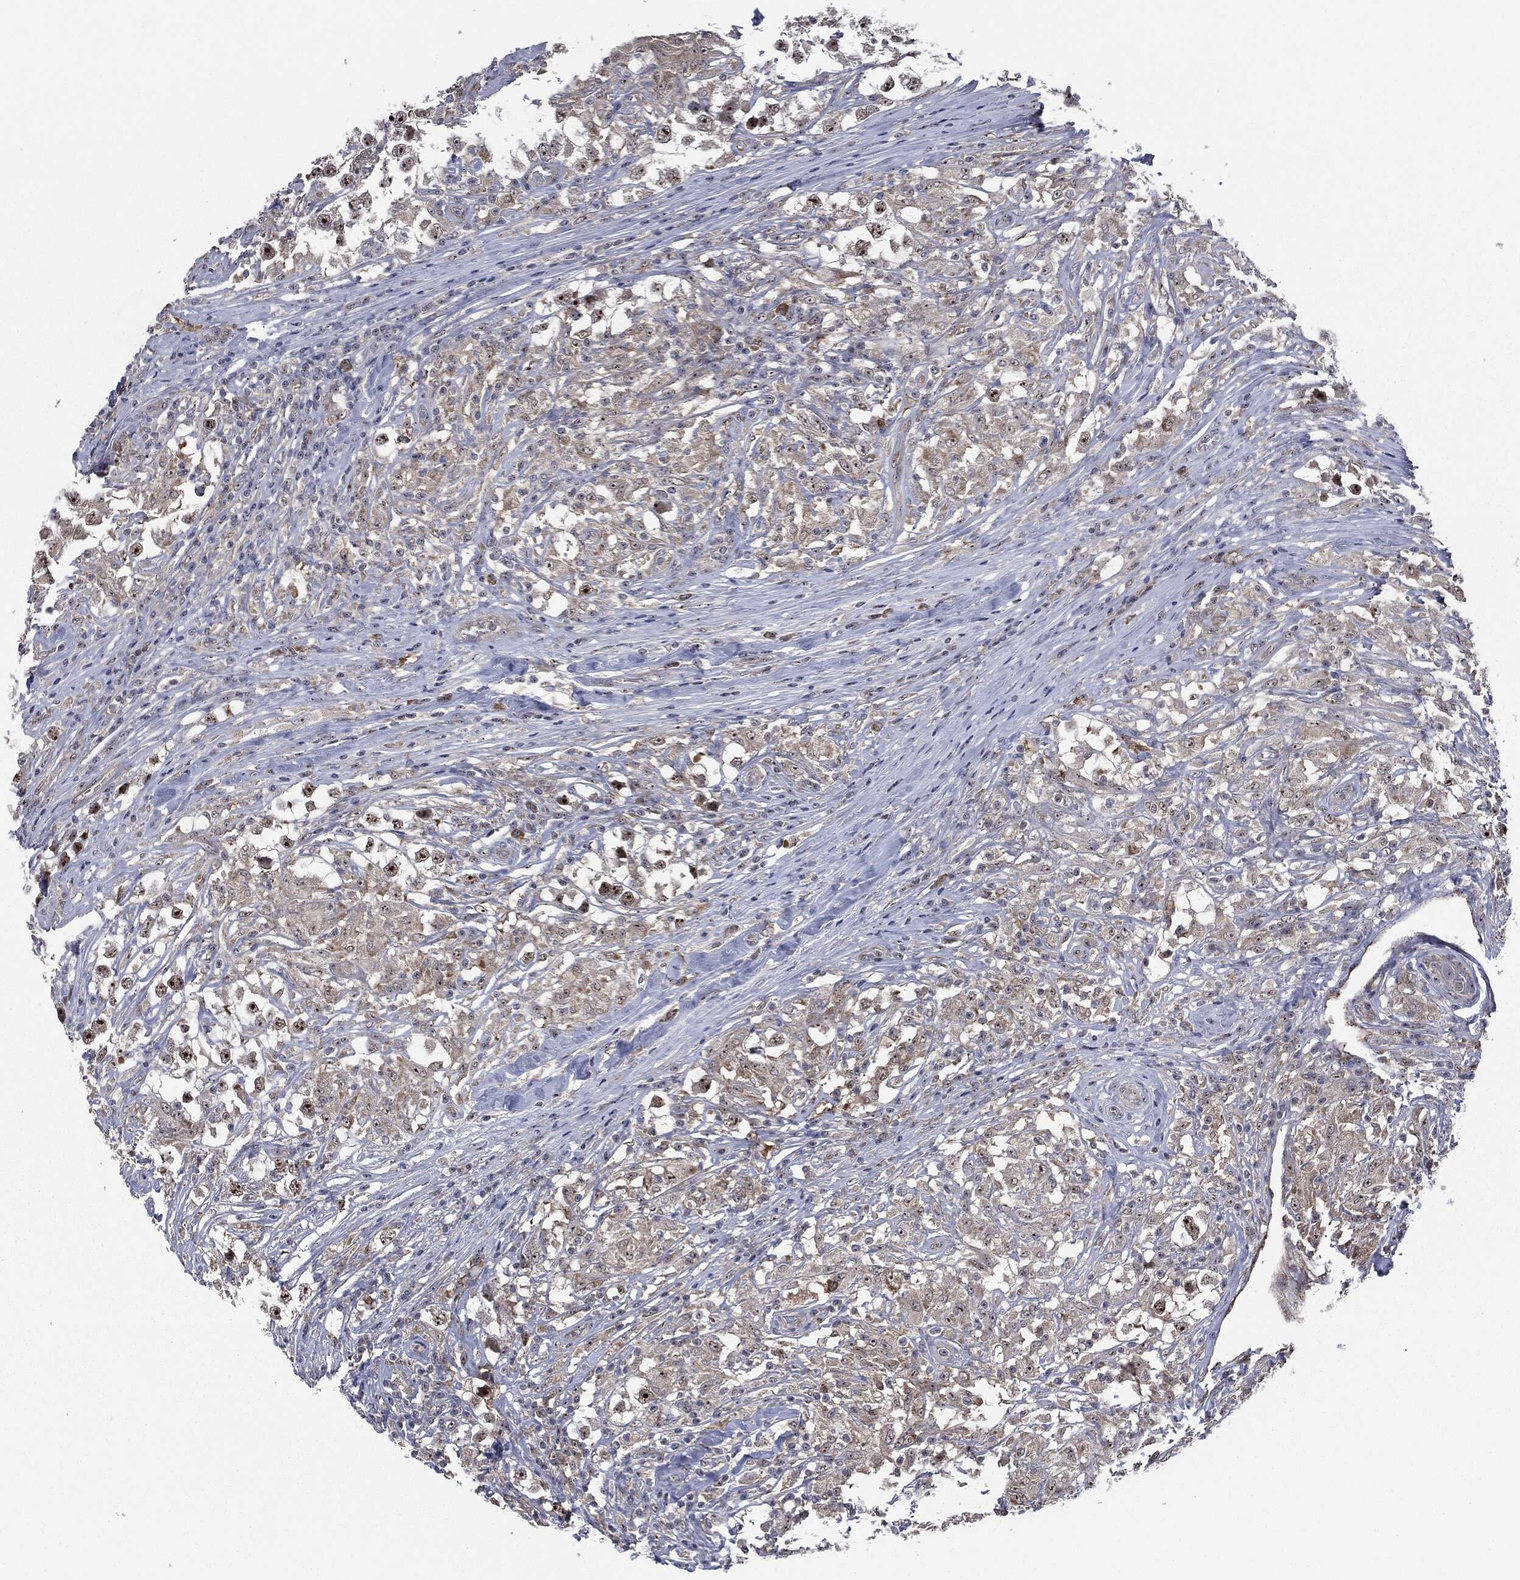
{"staining": {"intensity": "strong", "quantity": "<25%", "location": "nuclear"}, "tissue": "testis cancer", "cell_type": "Tumor cells", "image_type": "cancer", "snomed": [{"axis": "morphology", "description": "Seminoma, NOS"}, {"axis": "topography", "description": "Testis"}], "caption": "This histopathology image reveals immunohistochemistry (IHC) staining of testis cancer, with medium strong nuclear expression in about <25% of tumor cells.", "gene": "TRMT1L", "patient": {"sex": "male", "age": 46}}